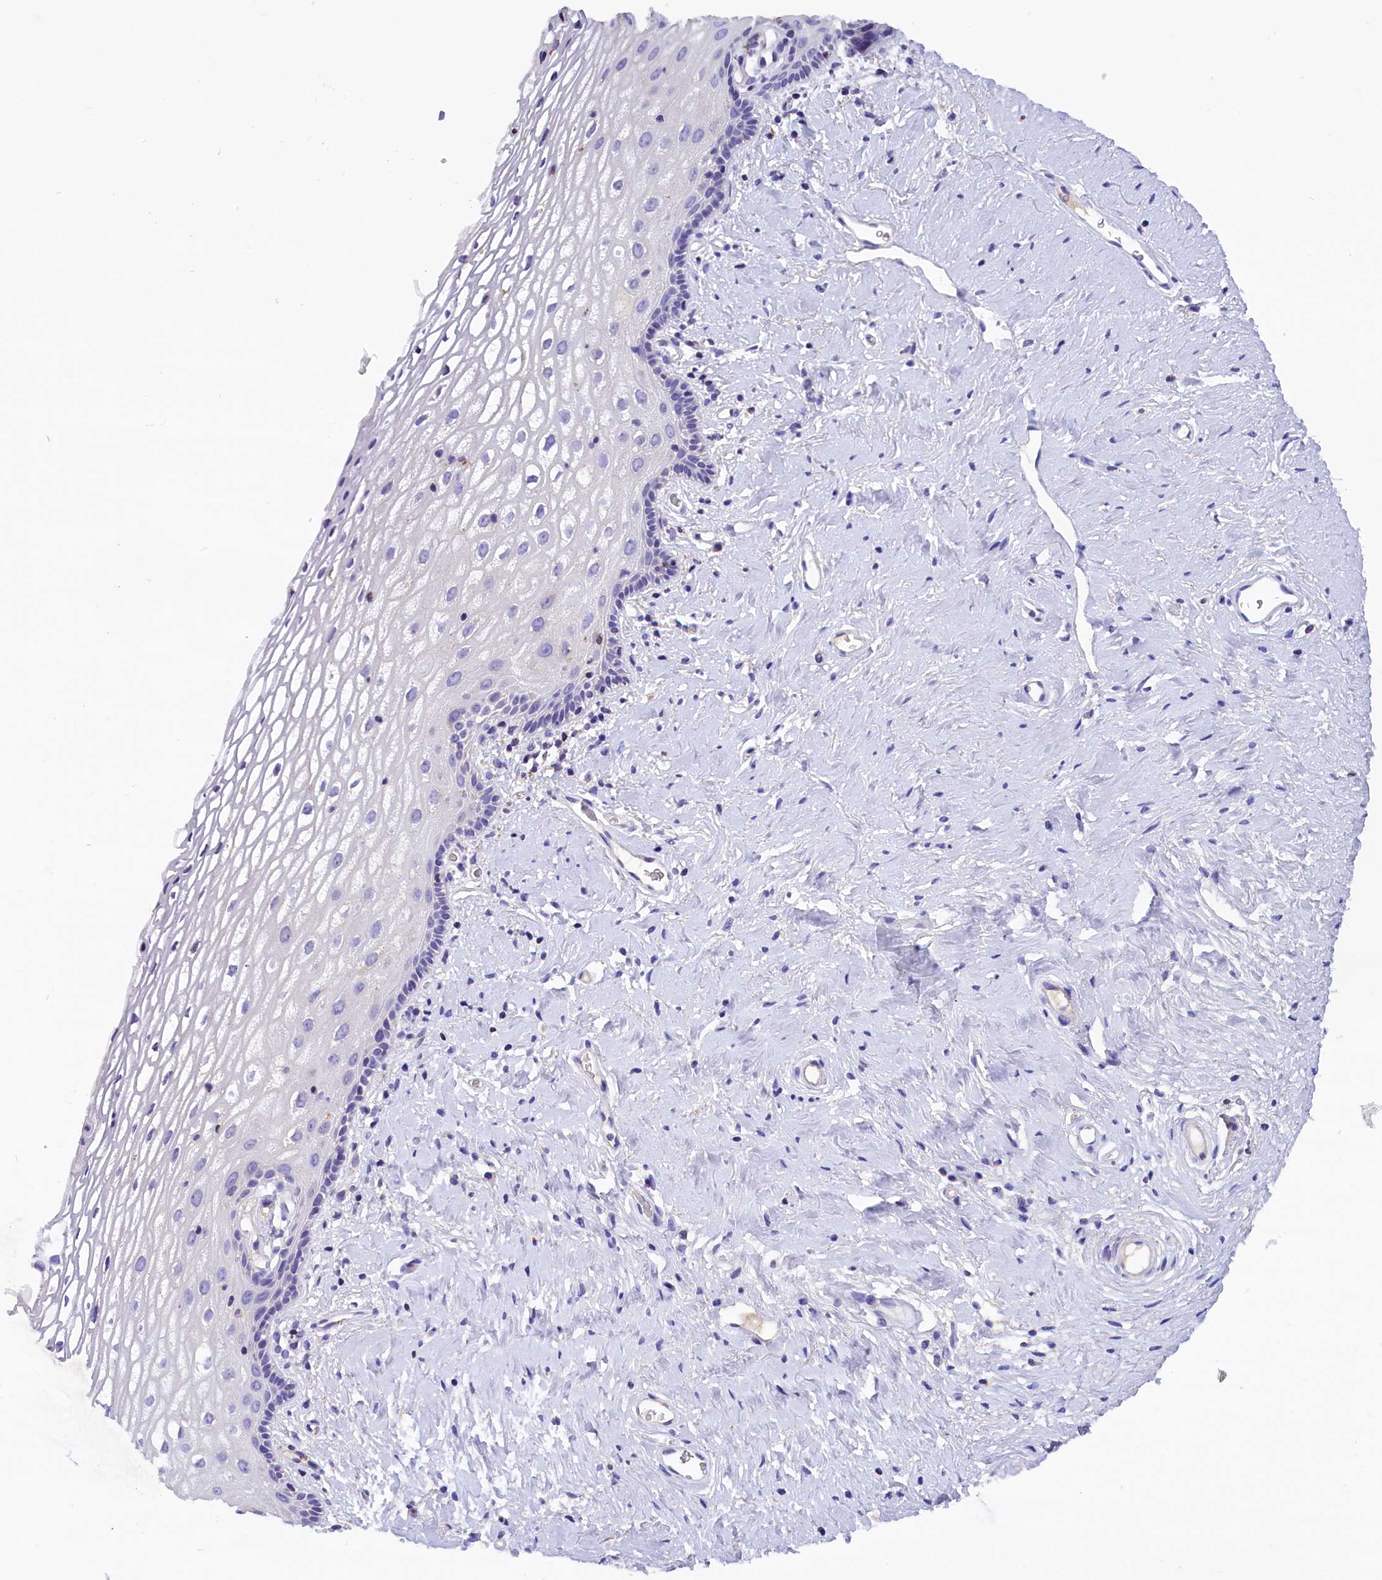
{"staining": {"intensity": "moderate", "quantity": "<25%", "location": "cytoplasmic/membranous"}, "tissue": "vagina", "cell_type": "Squamous epithelial cells", "image_type": "normal", "snomed": [{"axis": "morphology", "description": "Normal tissue, NOS"}, {"axis": "morphology", "description": "Adenocarcinoma, NOS"}, {"axis": "topography", "description": "Rectum"}, {"axis": "topography", "description": "Vagina"}], "caption": "Approximately <25% of squamous epithelial cells in unremarkable vagina reveal moderate cytoplasmic/membranous protein positivity as visualized by brown immunohistochemical staining.", "gene": "ABAT", "patient": {"sex": "female", "age": 71}}